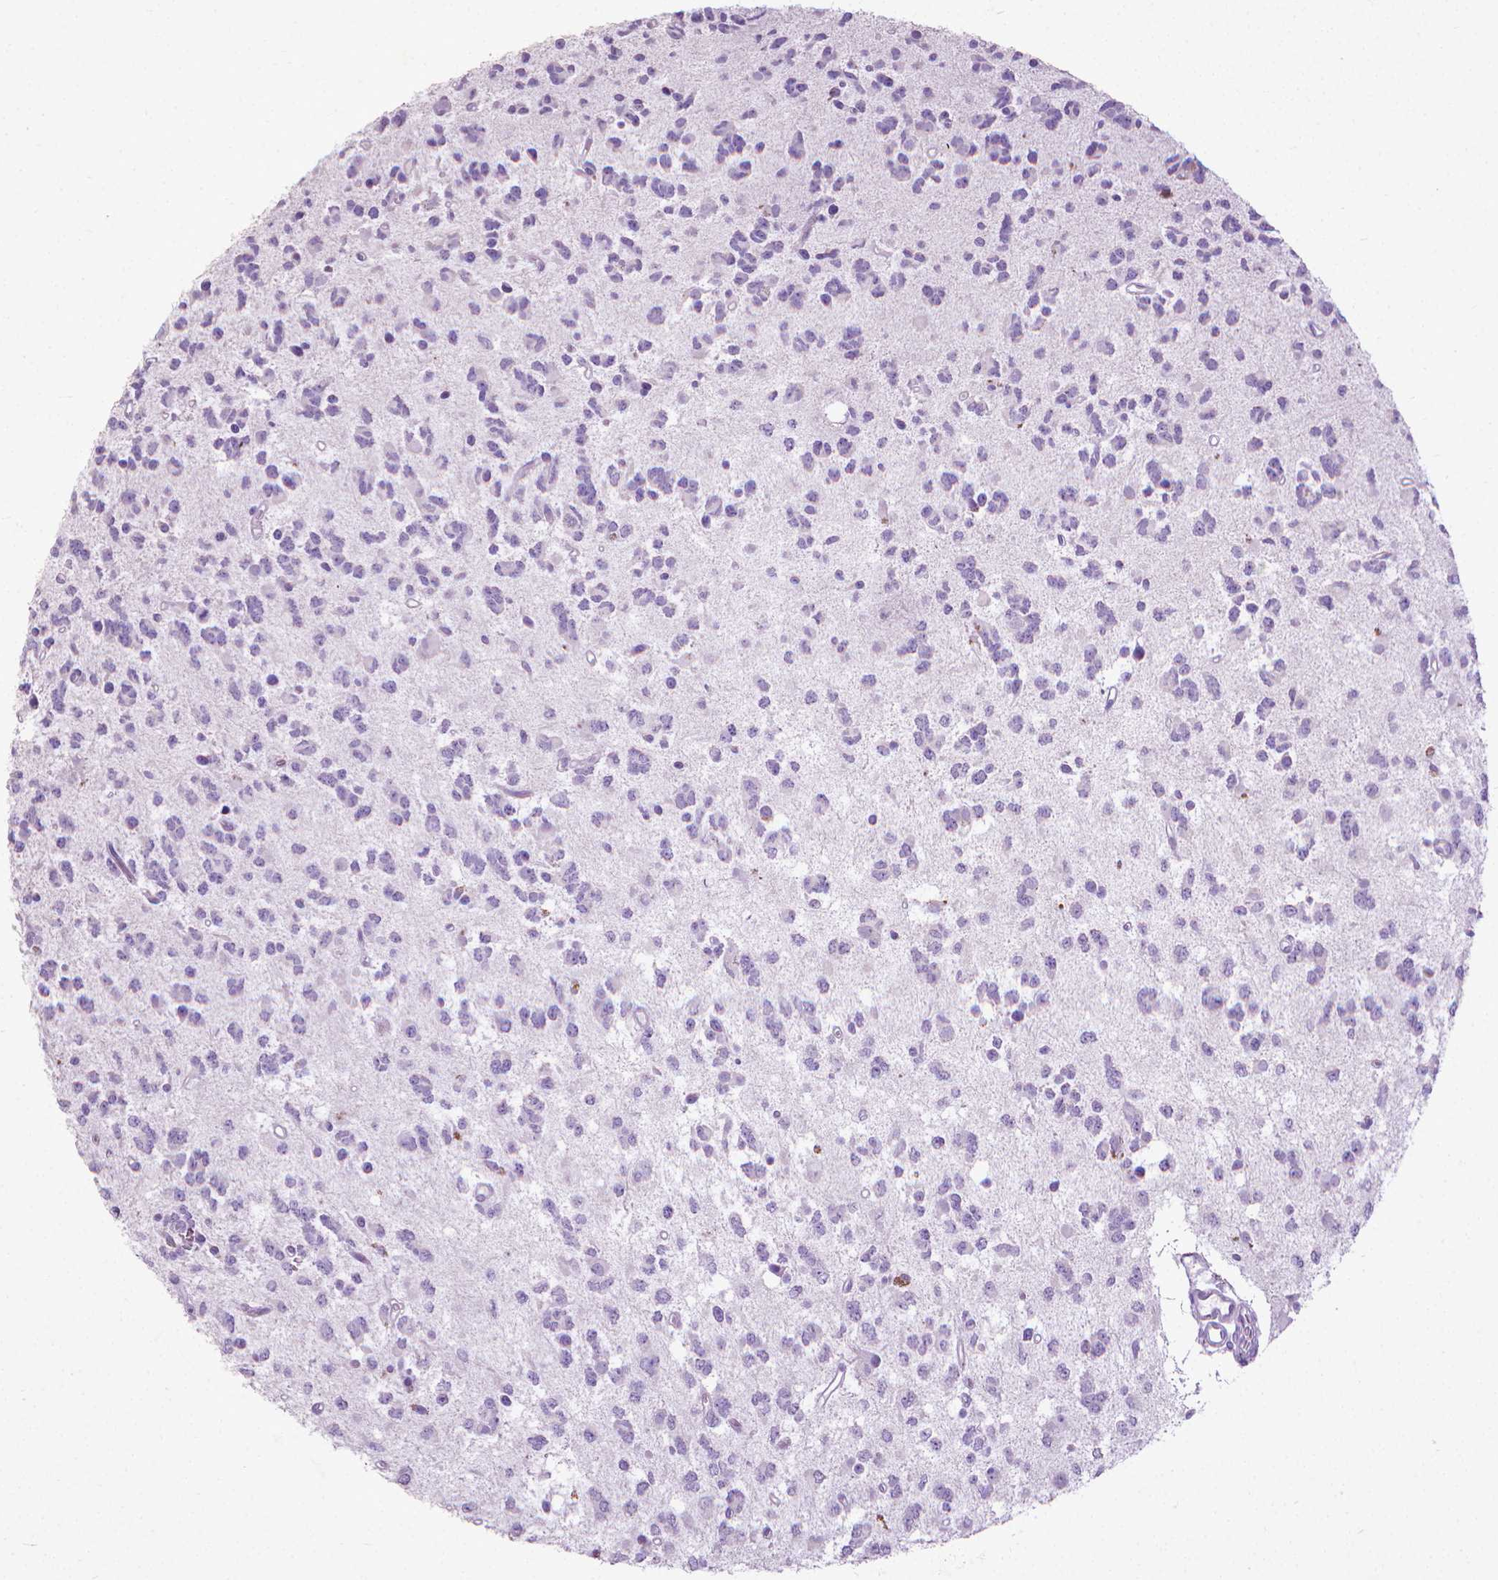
{"staining": {"intensity": "negative", "quantity": "none", "location": "none"}, "tissue": "glioma", "cell_type": "Tumor cells", "image_type": "cancer", "snomed": [{"axis": "morphology", "description": "Glioma, malignant, Low grade"}, {"axis": "topography", "description": "Brain"}], "caption": "Tumor cells are negative for brown protein staining in glioma.", "gene": "KRT5", "patient": {"sex": "female", "age": 45}}